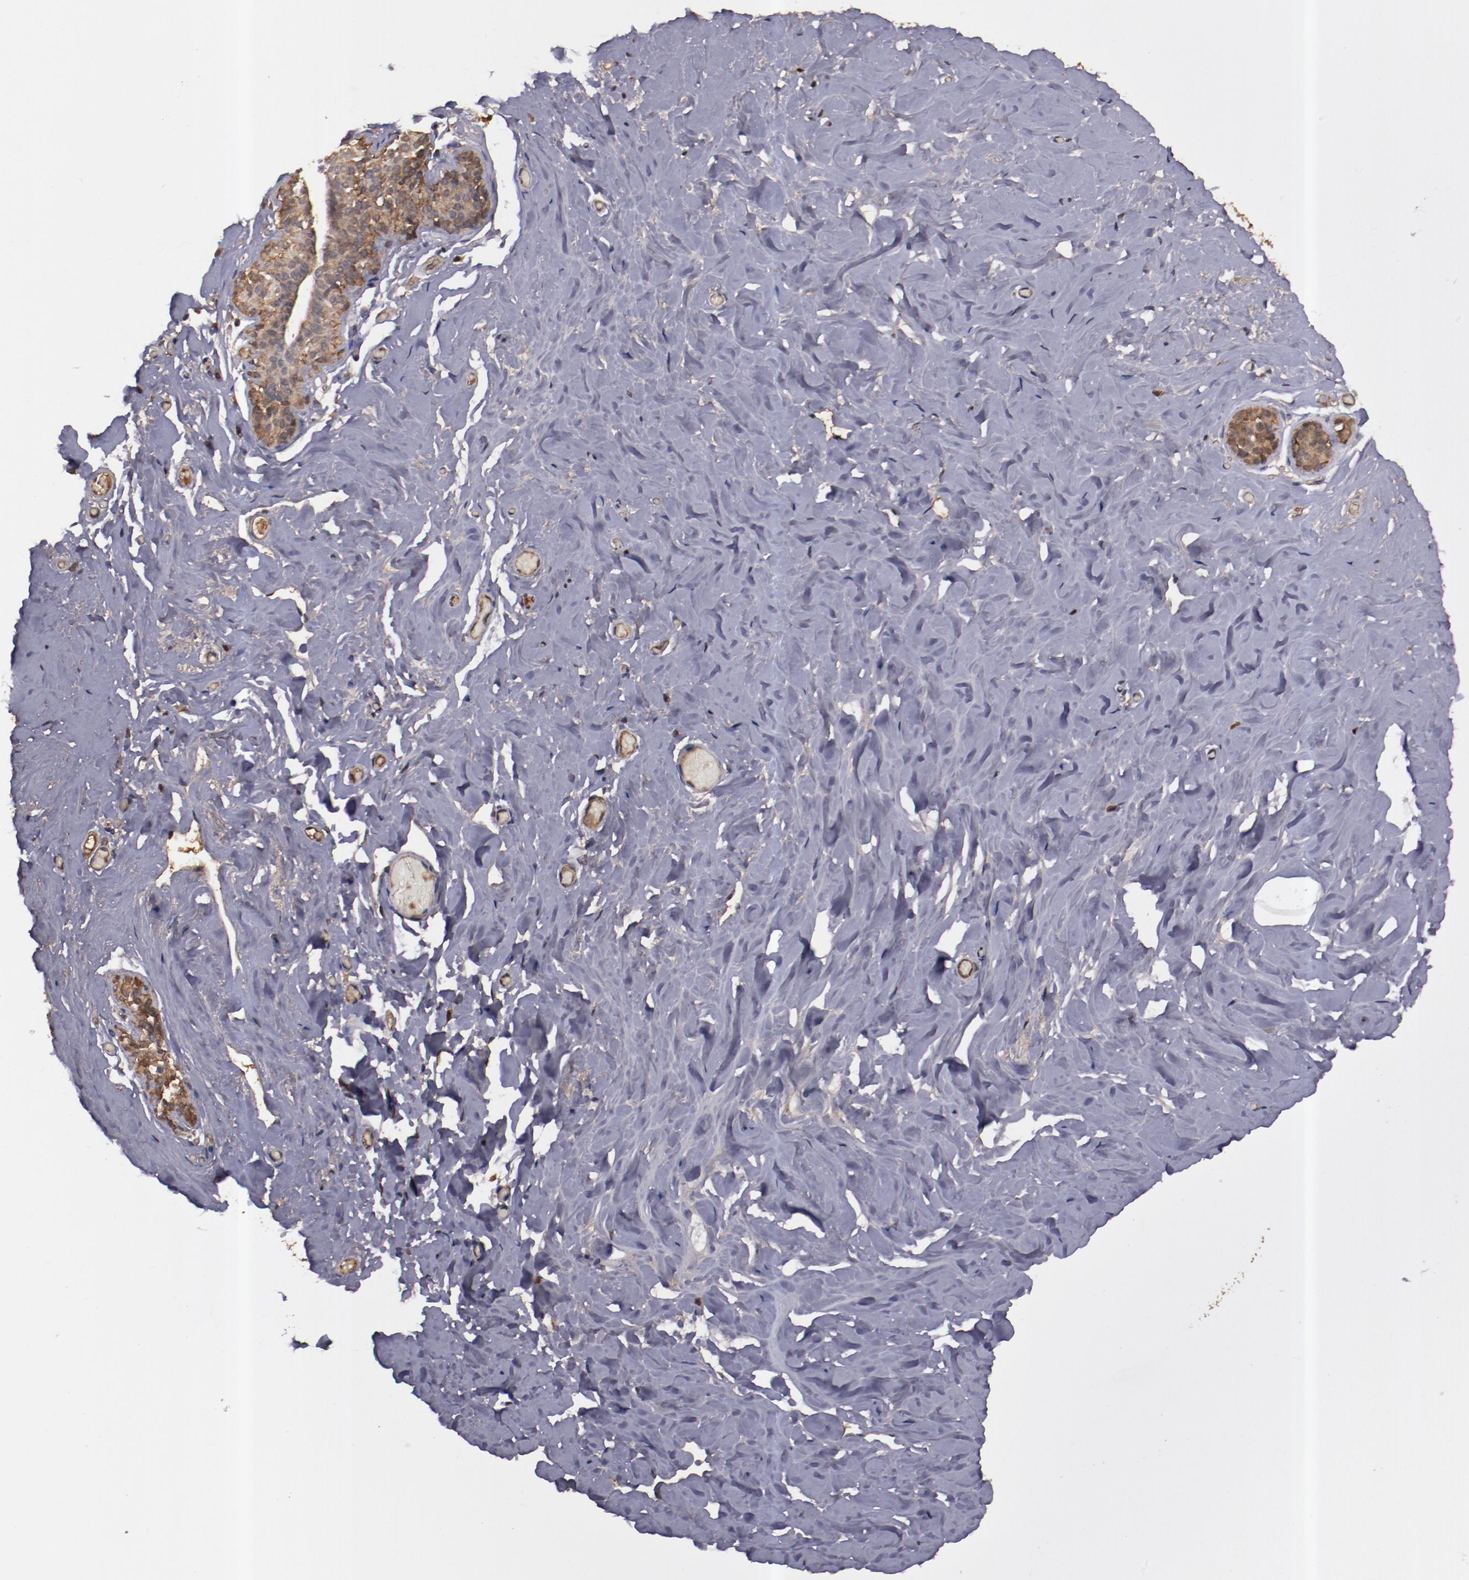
{"staining": {"intensity": "moderate", "quantity": "25%-75%", "location": "cytoplasmic/membranous"}, "tissue": "breast", "cell_type": "Adipocytes", "image_type": "normal", "snomed": [{"axis": "morphology", "description": "Normal tissue, NOS"}, {"axis": "topography", "description": "Breast"}], "caption": "The micrograph reveals a brown stain indicating the presence of a protein in the cytoplasmic/membranous of adipocytes in breast. Using DAB (brown) and hematoxylin (blue) stains, captured at high magnification using brightfield microscopy.", "gene": "TXNDC16", "patient": {"sex": "female", "age": 75}}